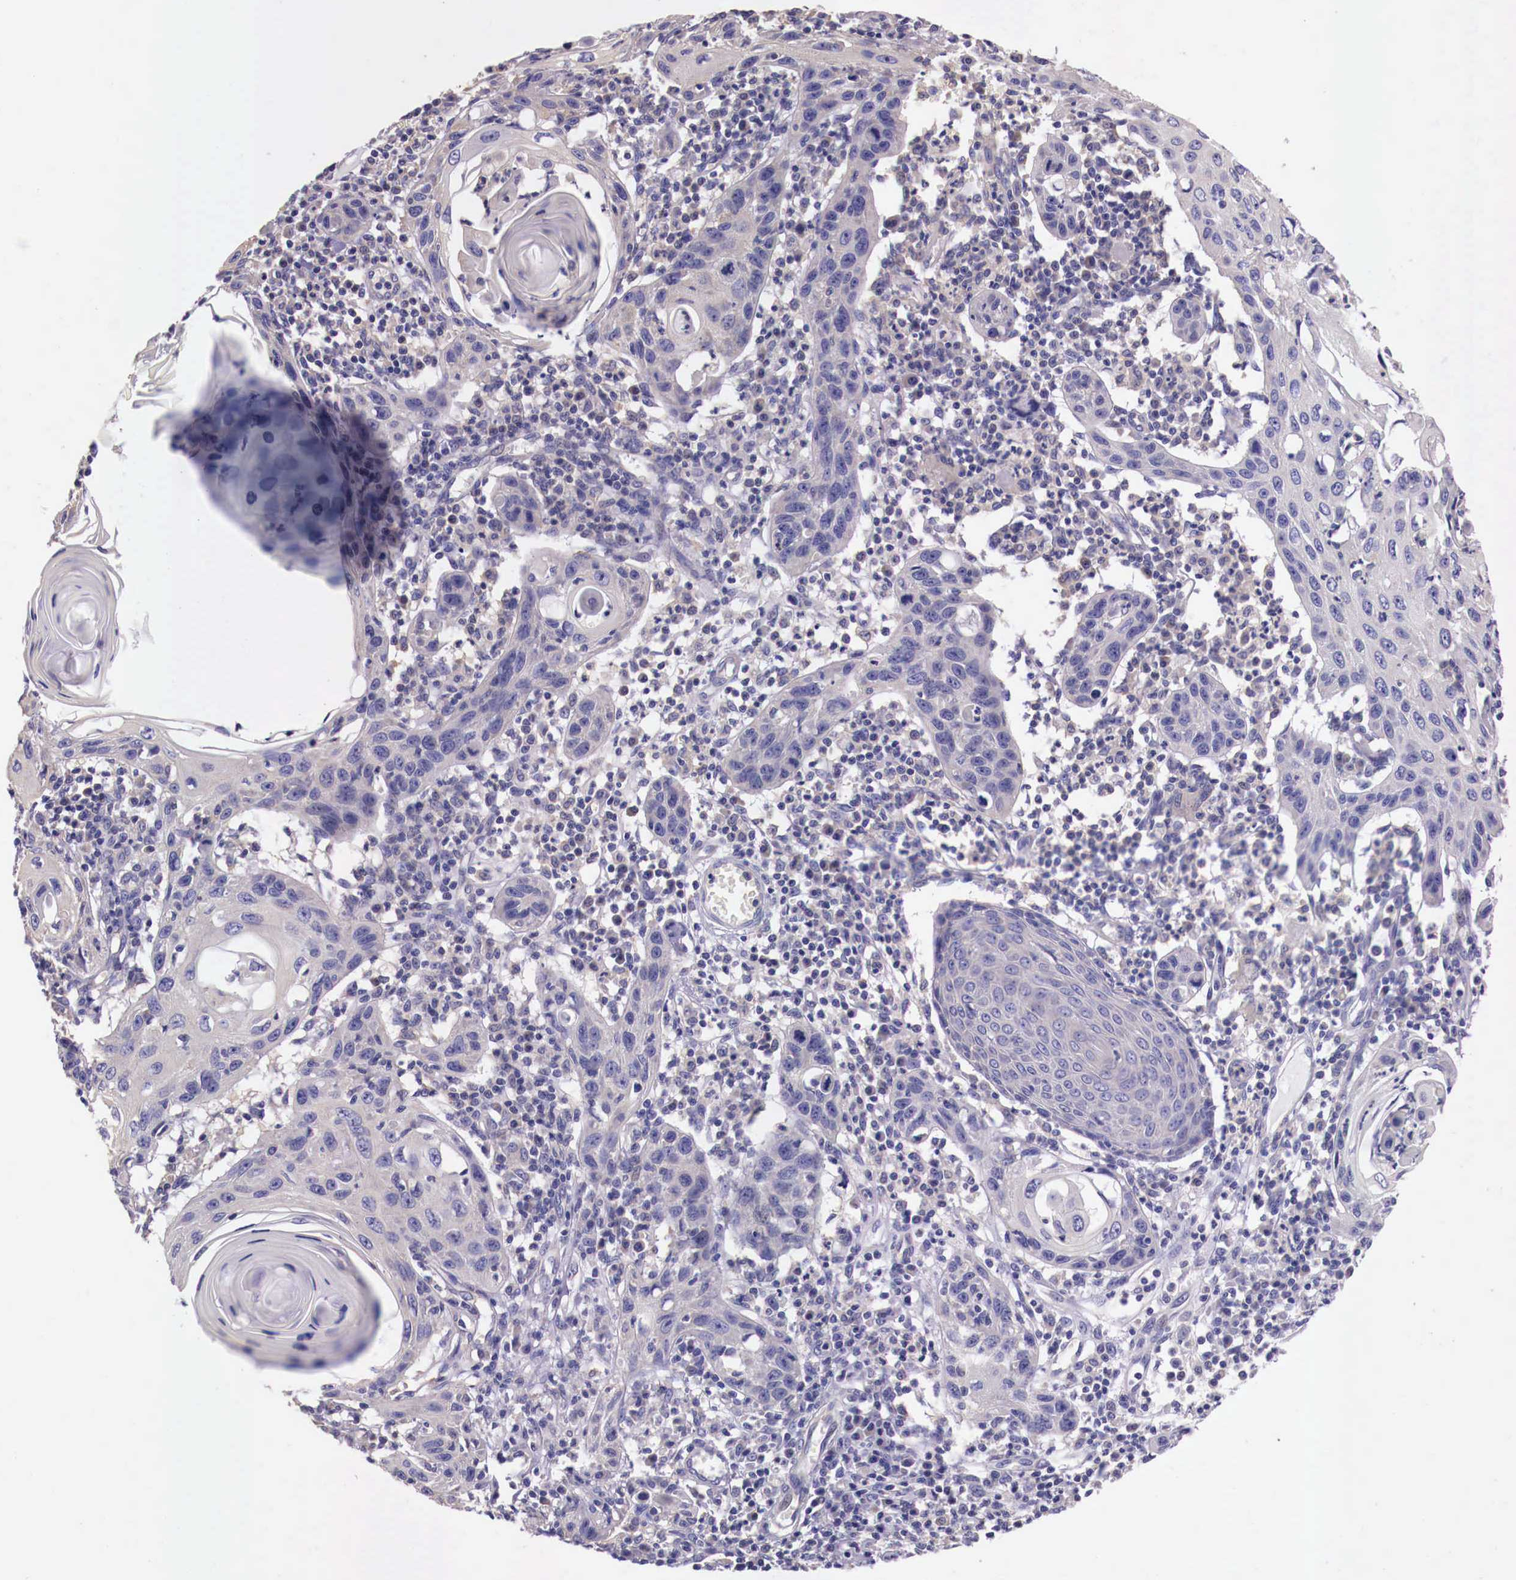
{"staining": {"intensity": "negative", "quantity": "none", "location": "none"}, "tissue": "skin cancer", "cell_type": "Tumor cells", "image_type": "cancer", "snomed": [{"axis": "morphology", "description": "Squamous cell carcinoma, NOS"}, {"axis": "topography", "description": "Skin"}], "caption": "Skin cancer stained for a protein using immunohistochemistry reveals no positivity tumor cells.", "gene": "GRIPAP1", "patient": {"sex": "female", "age": 74}}